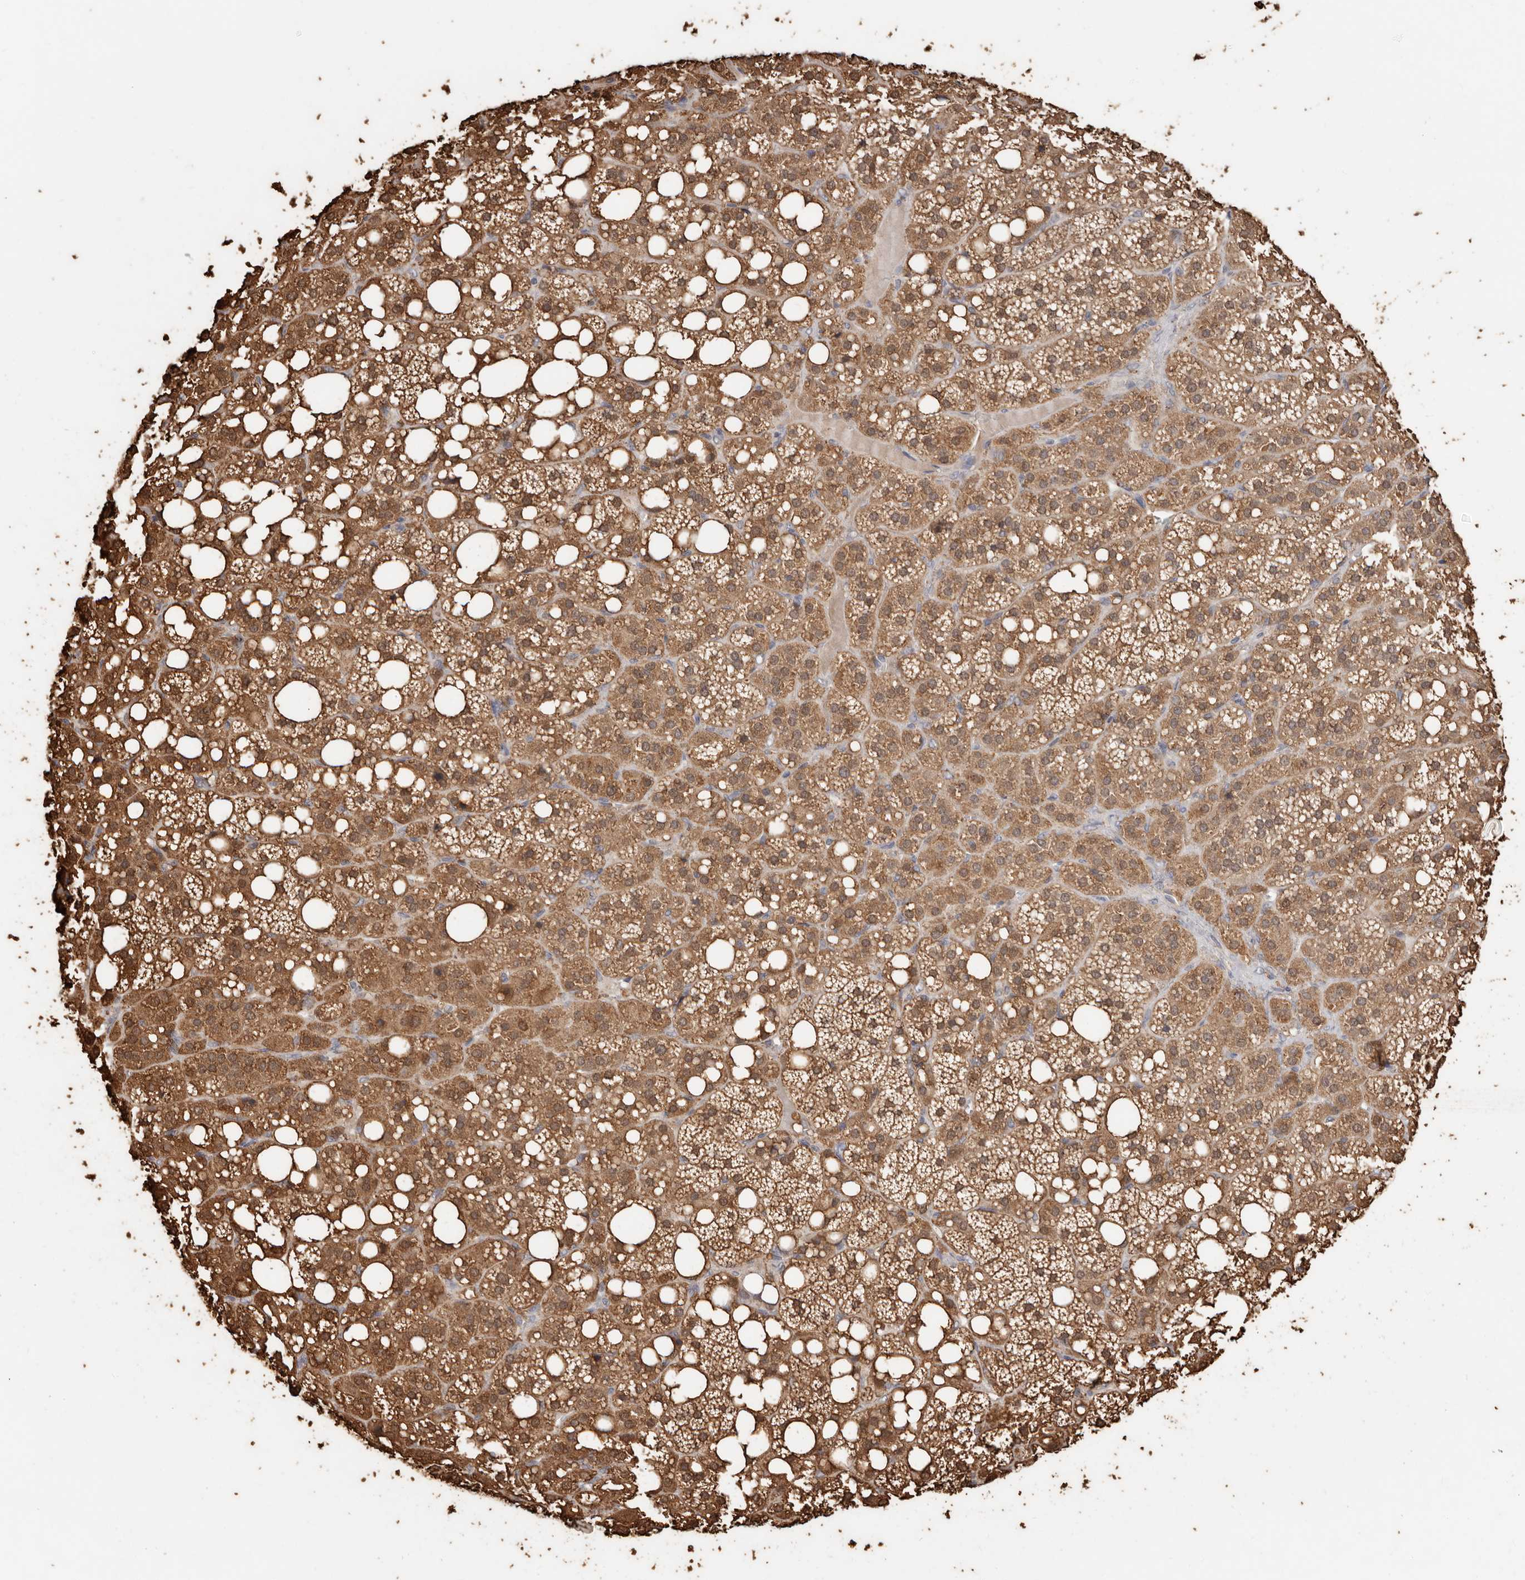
{"staining": {"intensity": "strong", "quantity": ">75%", "location": "cytoplasmic/membranous"}, "tissue": "adrenal gland", "cell_type": "Glandular cells", "image_type": "normal", "snomed": [{"axis": "morphology", "description": "Normal tissue, NOS"}, {"axis": "topography", "description": "Adrenal gland"}], "caption": "Strong cytoplasmic/membranous staining is seen in about >75% of glandular cells in unremarkable adrenal gland.", "gene": "RSPO2", "patient": {"sex": "female", "age": 59}}